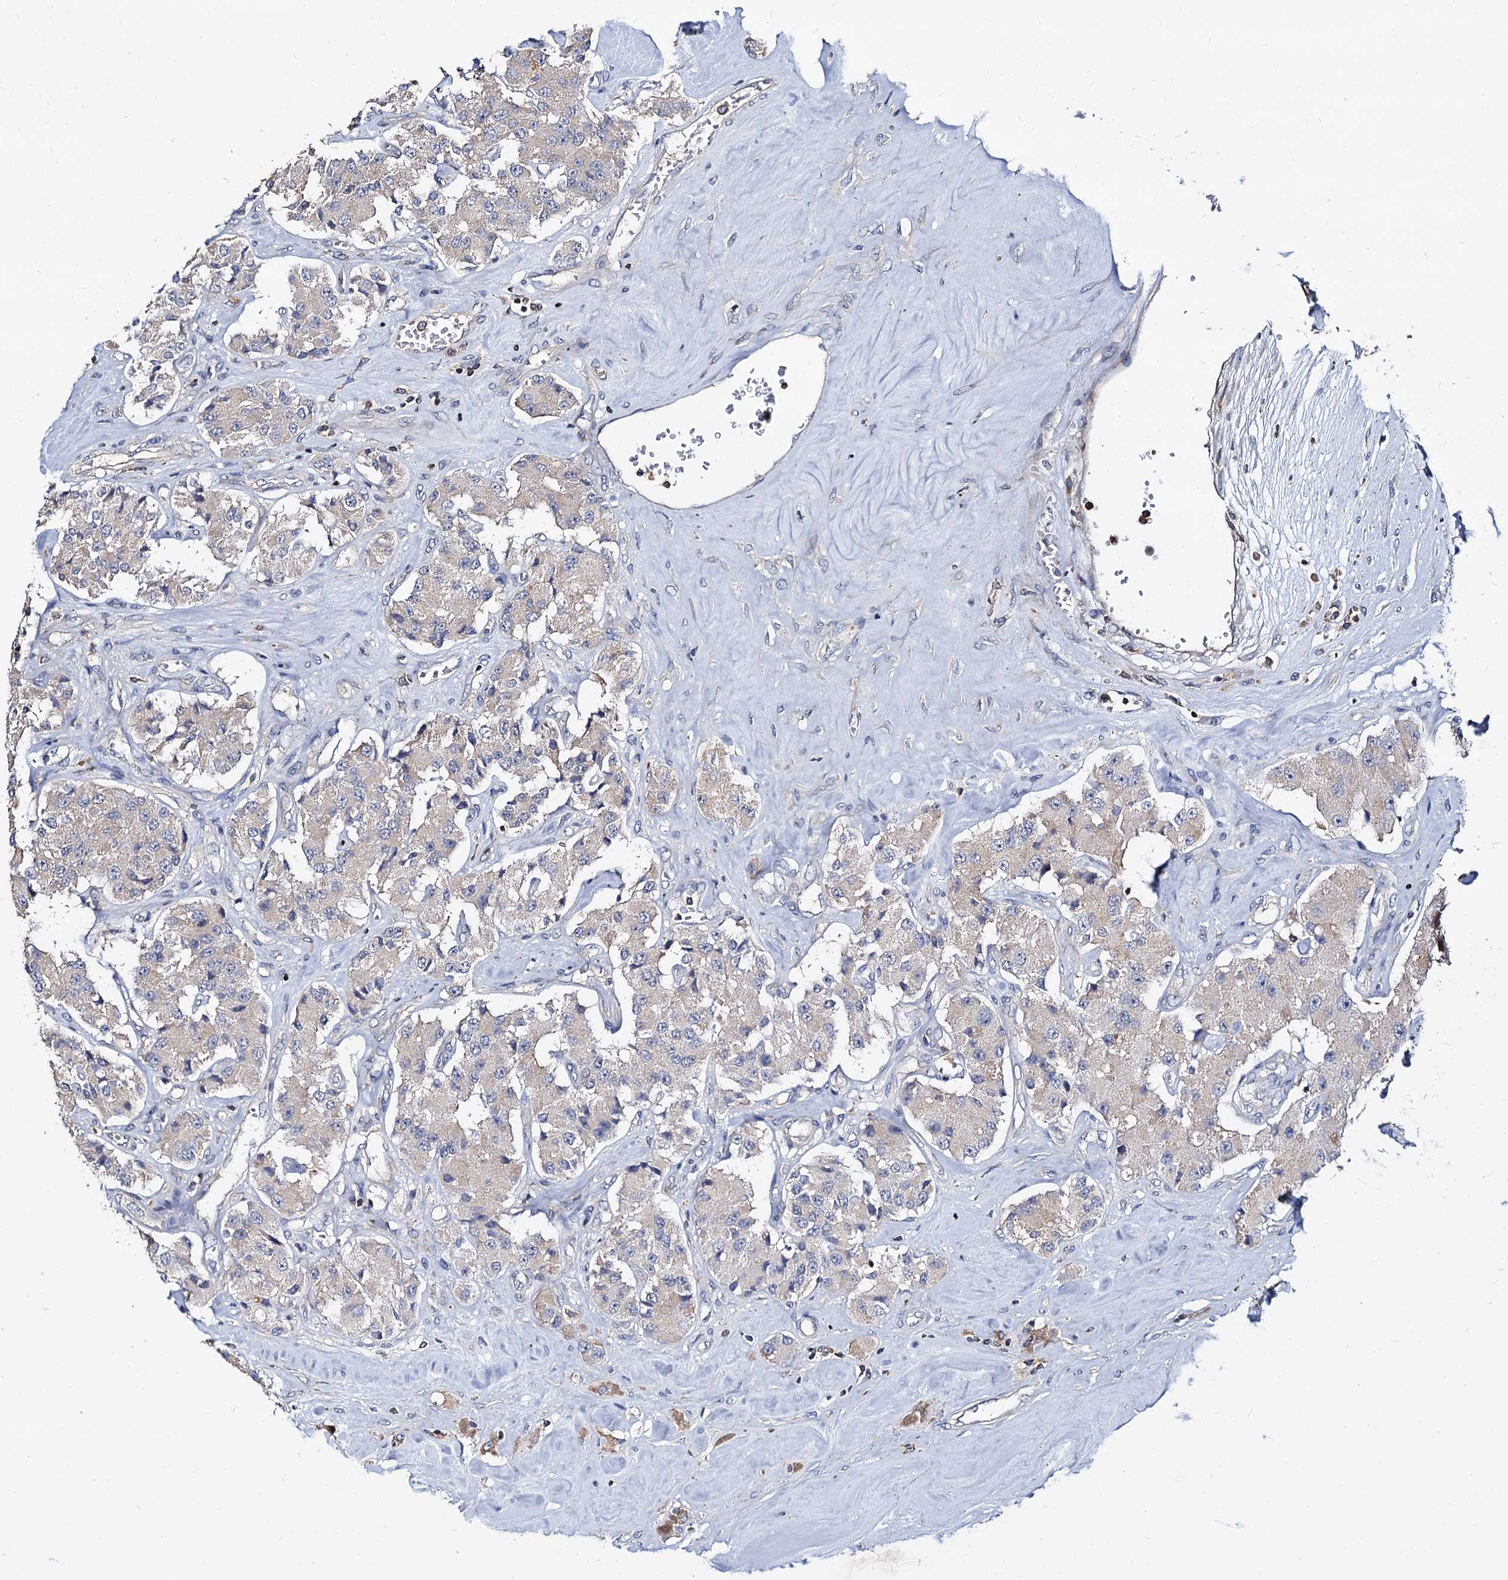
{"staining": {"intensity": "negative", "quantity": "none", "location": "none"}, "tissue": "carcinoid", "cell_type": "Tumor cells", "image_type": "cancer", "snomed": [{"axis": "morphology", "description": "Carcinoid, malignant, NOS"}, {"axis": "topography", "description": "Pancreas"}], "caption": "Immunohistochemistry (IHC) histopathology image of neoplastic tissue: human carcinoid (malignant) stained with DAB (3,3'-diaminobenzidine) reveals no significant protein staining in tumor cells.", "gene": "ANKRD13A", "patient": {"sex": "male", "age": 41}}